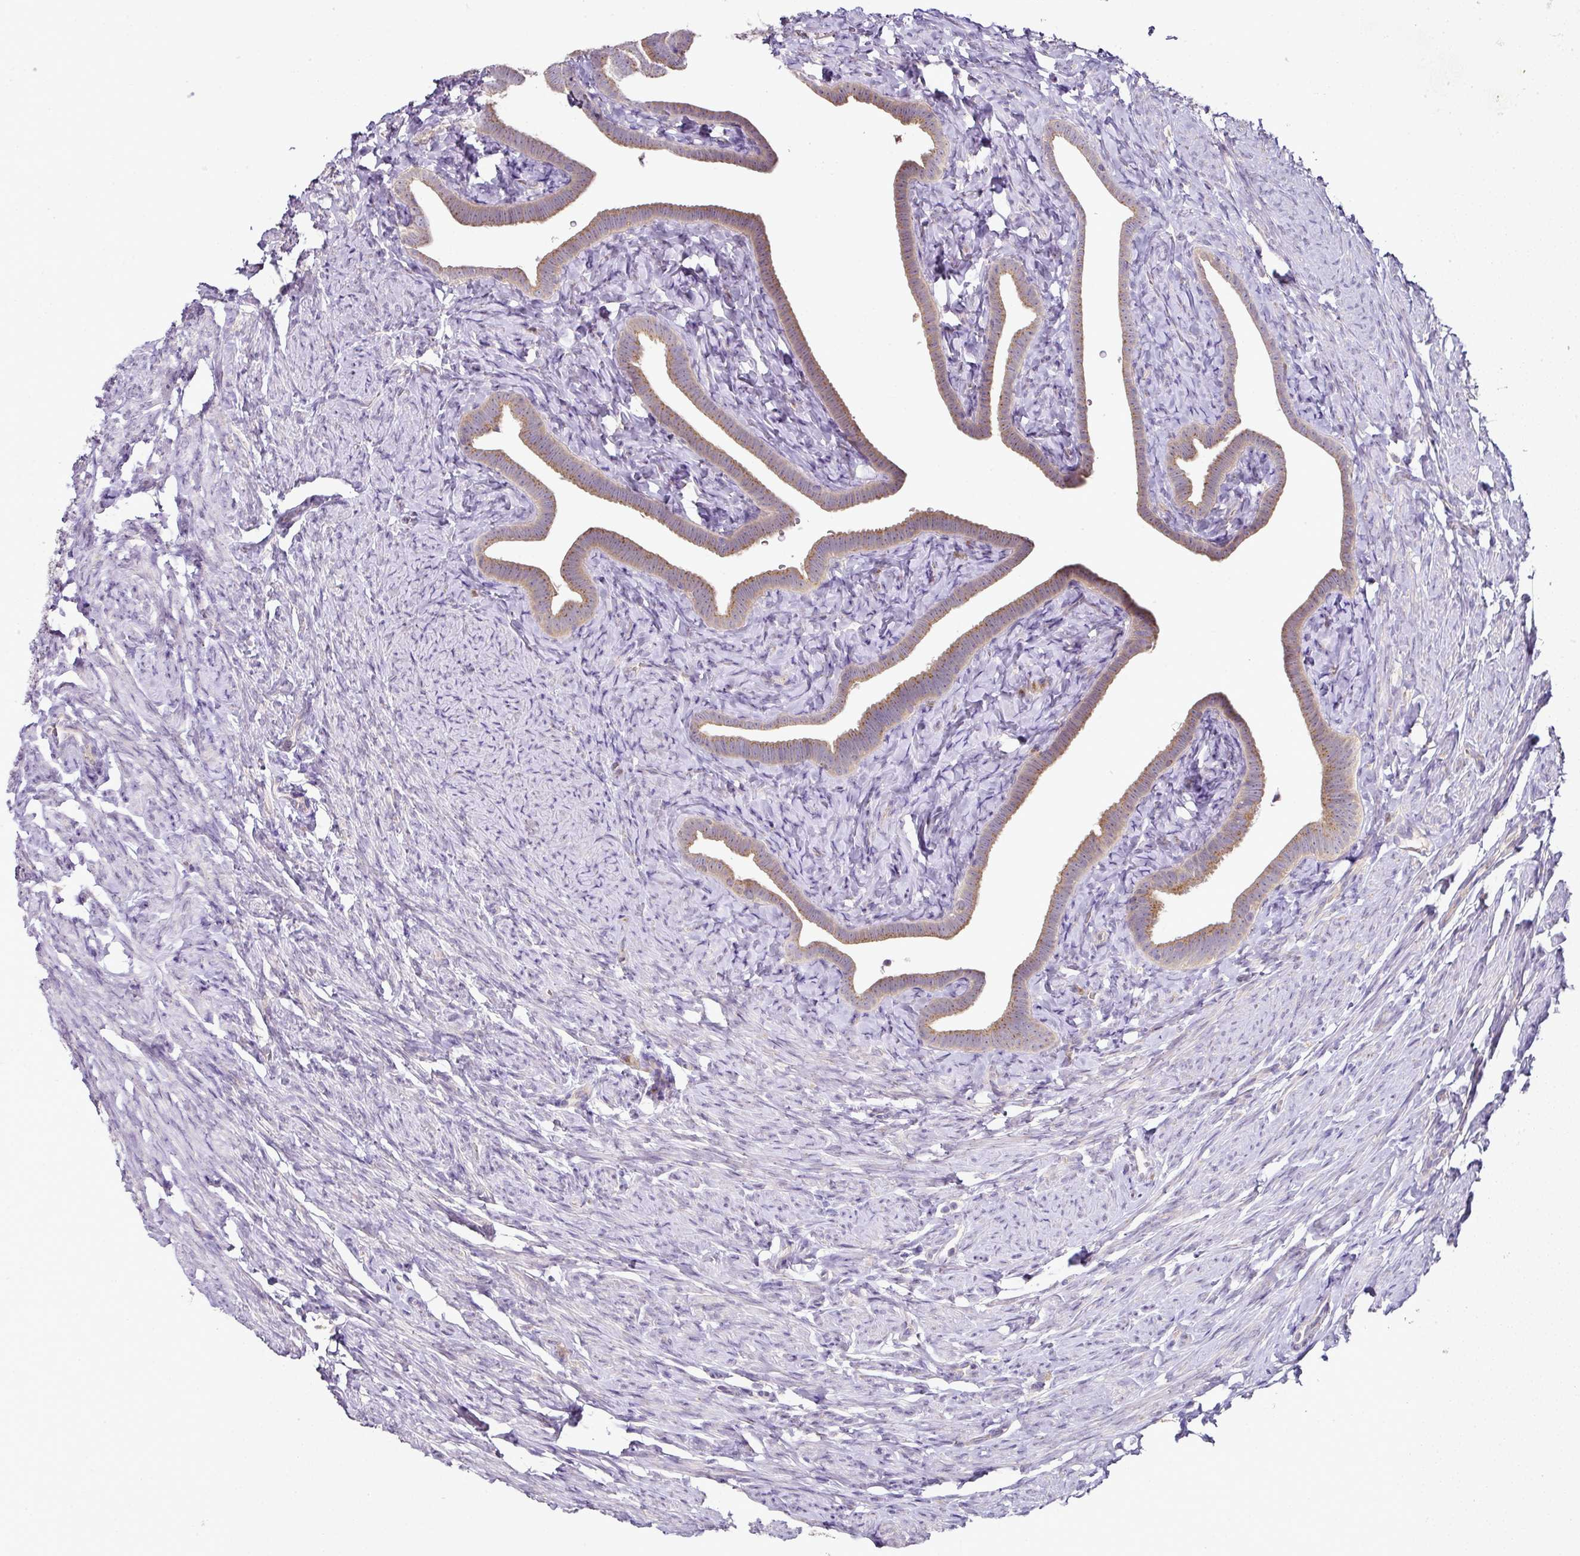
{"staining": {"intensity": "moderate", "quantity": "25%-75%", "location": "cytoplasmic/membranous"}, "tissue": "fallopian tube", "cell_type": "Glandular cells", "image_type": "normal", "snomed": [{"axis": "morphology", "description": "Normal tissue, NOS"}, {"axis": "topography", "description": "Fallopian tube"}], "caption": "This is a micrograph of immunohistochemistry staining of normal fallopian tube, which shows moderate positivity in the cytoplasmic/membranous of glandular cells.", "gene": "SKIC2", "patient": {"sex": "female", "age": 69}}